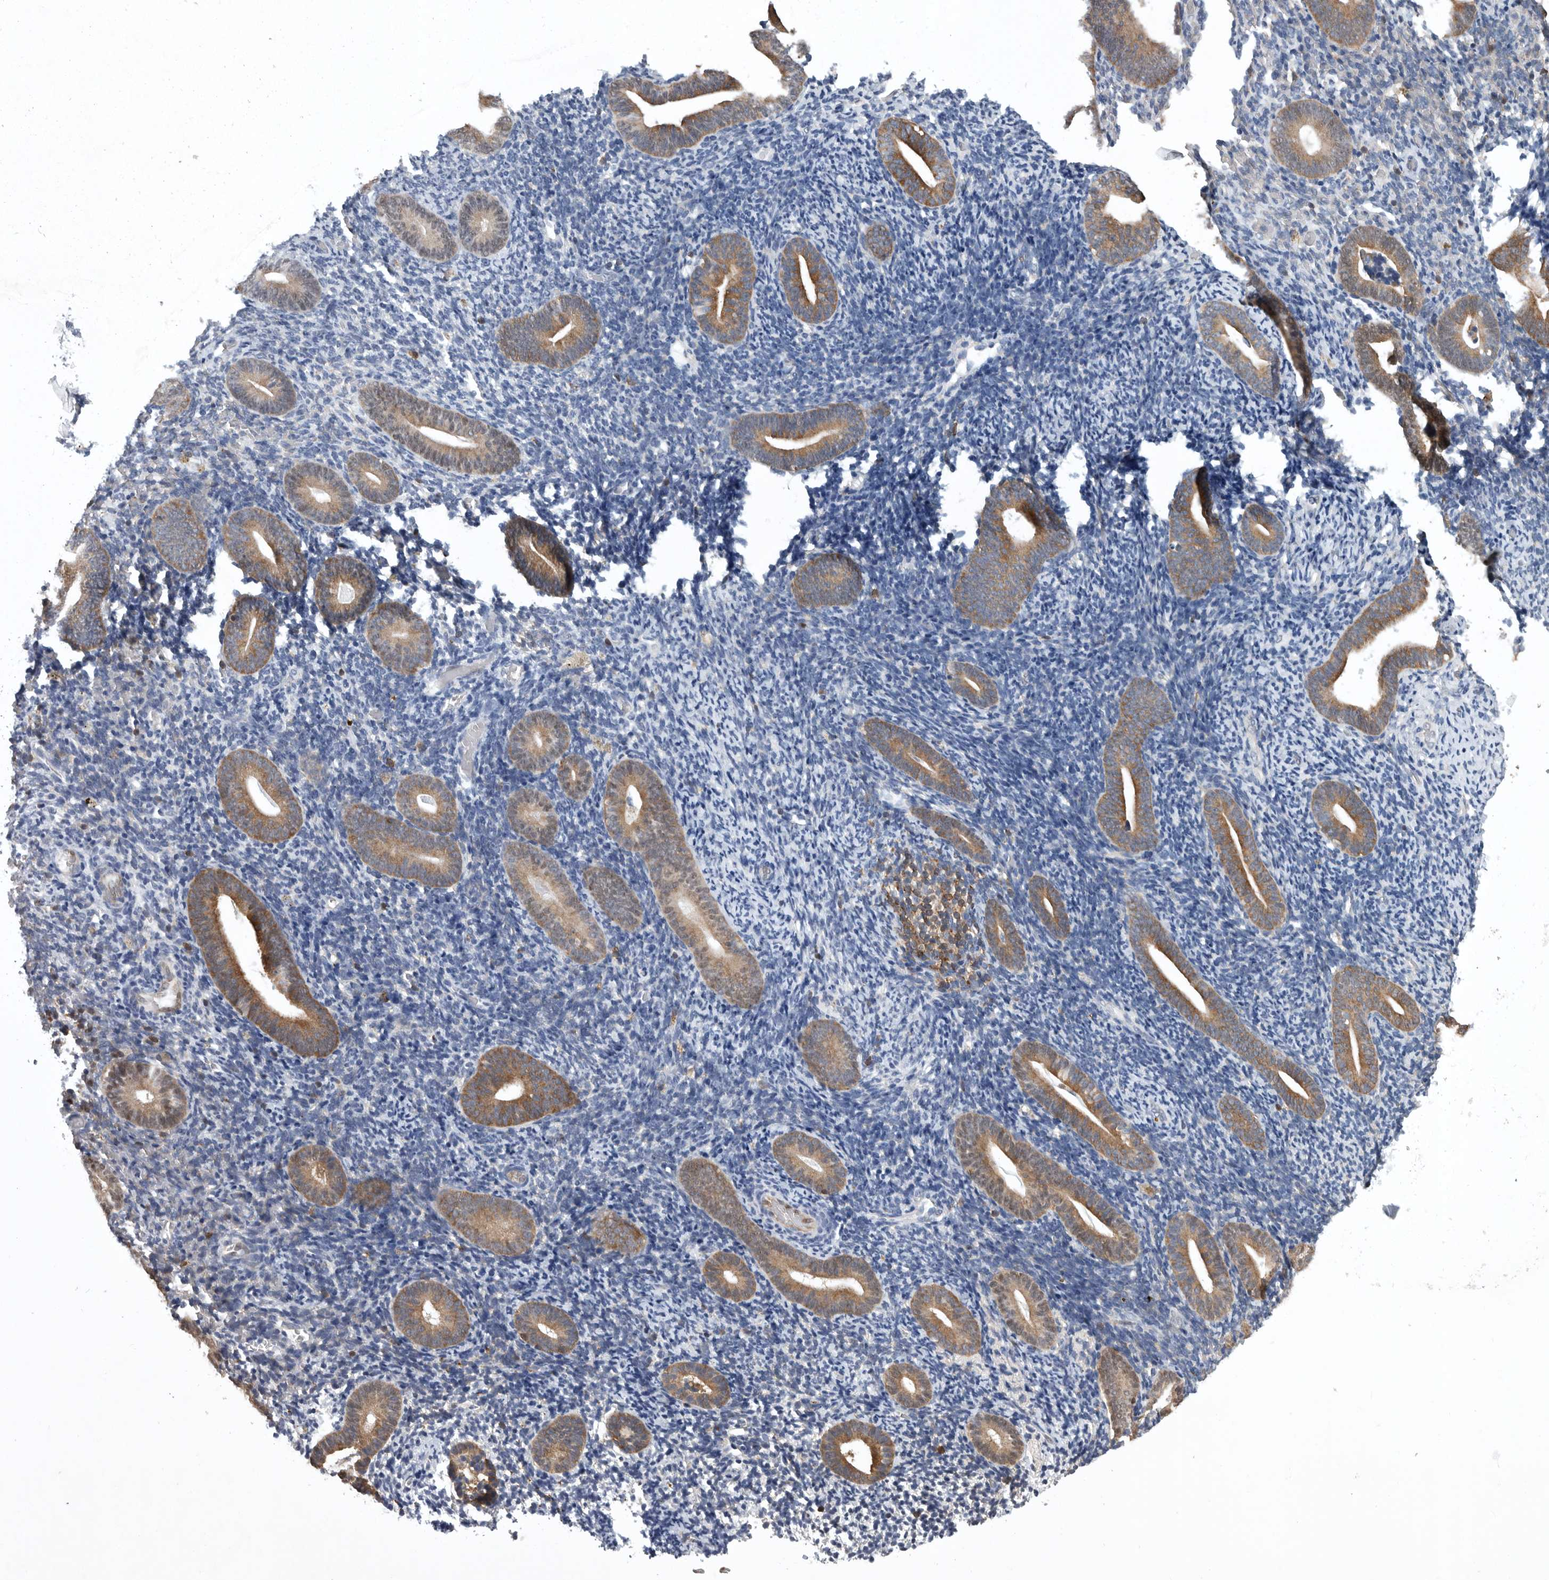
{"staining": {"intensity": "negative", "quantity": "none", "location": "none"}, "tissue": "endometrium", "cell_type": "Cells in endometrial stroma", "image_type": "normal", "snomed": [{"axis": "morphology", "description": "Normal tissue, NOS"}, {"axis": "topography", "description": "Endometrium"}], "caption": "This is an immunohistochemistry histopathology image of unremarkable human endometrium. There is no positivity in cells in endometrial stroma.", "gene": "PDCD4", "patient": {"sex": "female", "age": 51}}